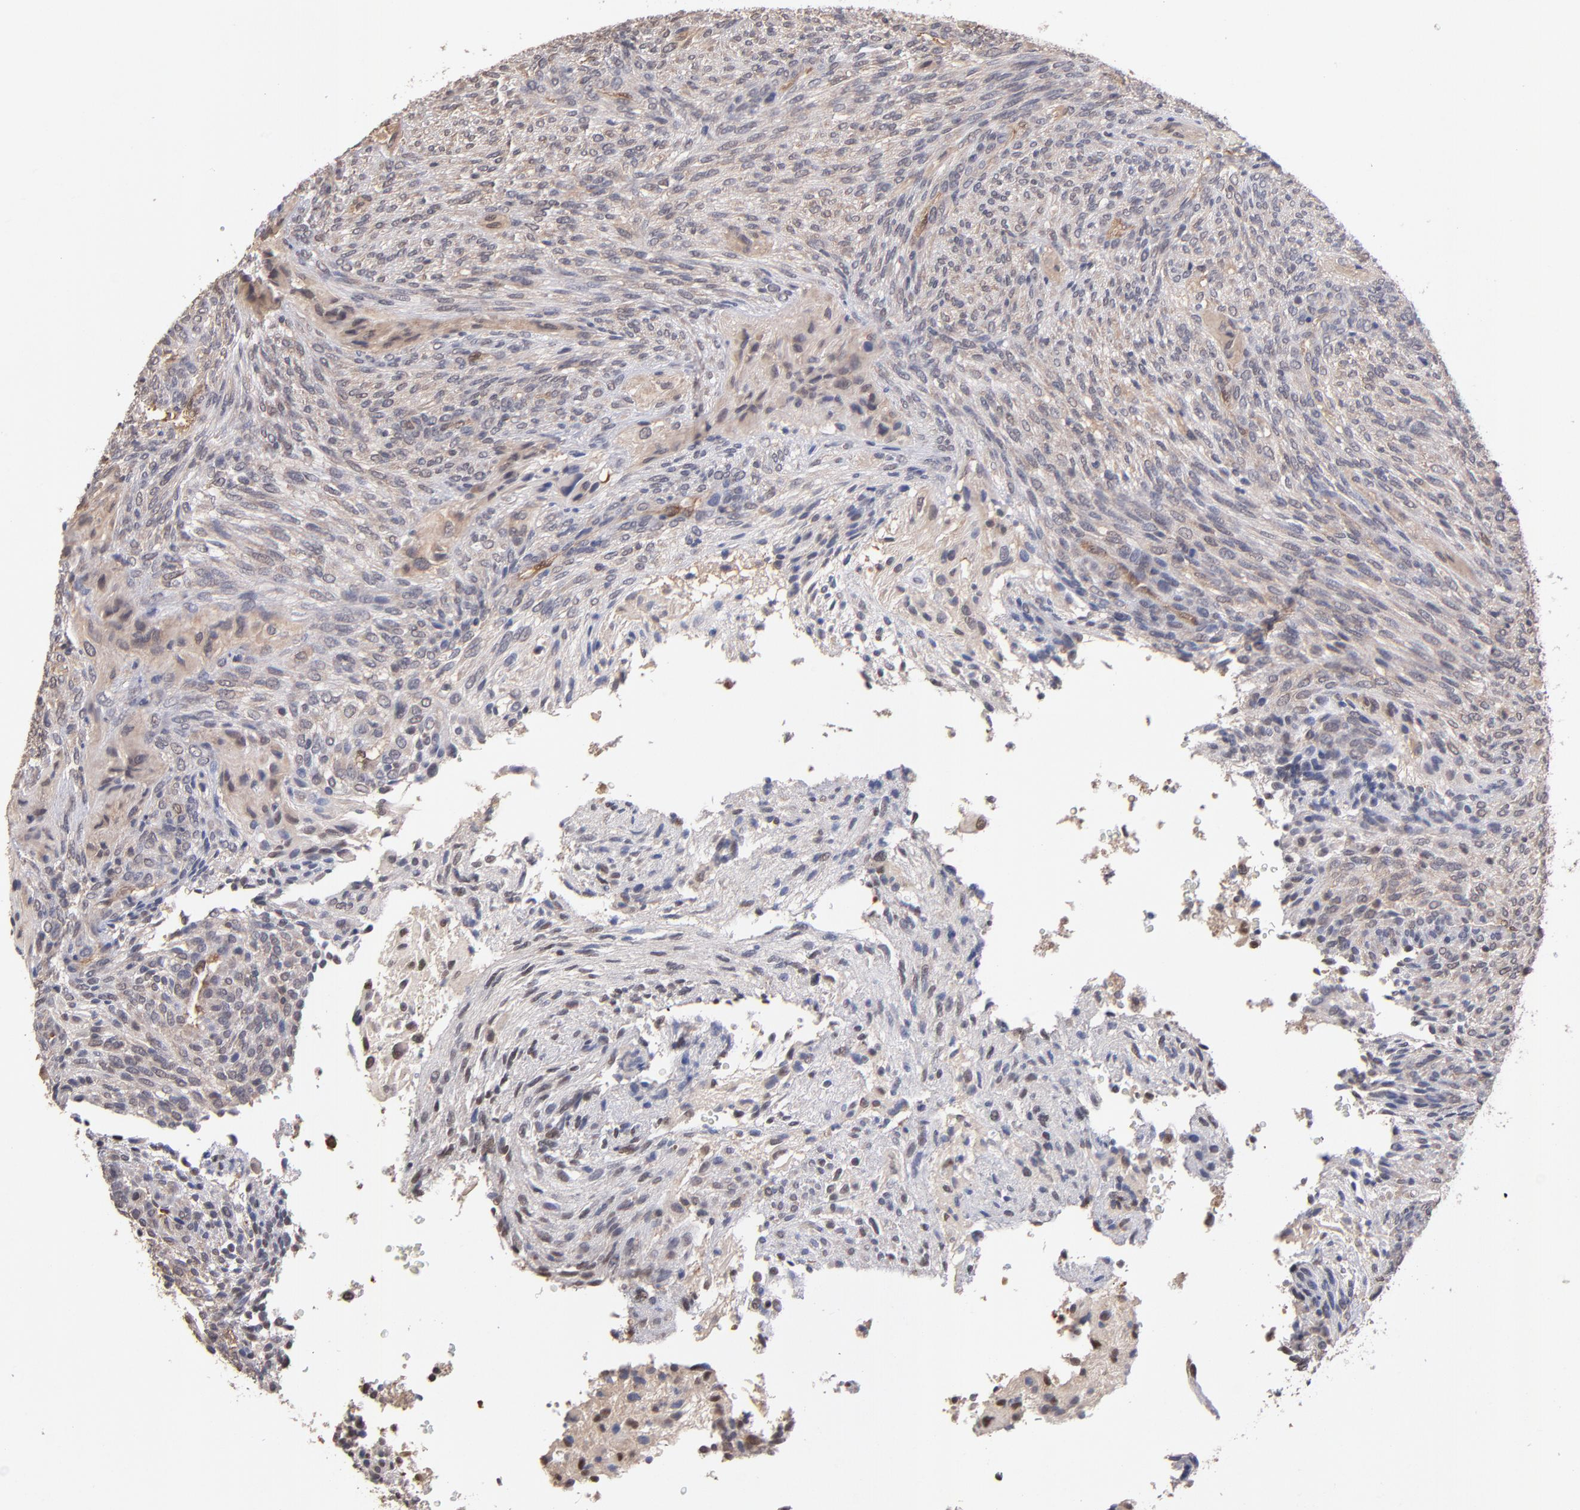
{"staining": {"intensity": "weak", "quantity": "25%-75%", "location": "cytoplasmic/membranous"}, "tissue": "glioma", "cell_type": "Tumor cells", "image_type": "cancer", "snomed": [{"axis": "morphology", "description": "Glioma, malignant, High grade"}, {"axis": "topography", "description": "Cerebral cortex"}], "caption": "Protein staining demonstrates weak cytoplasmic/membranous staining in about 25%-75% of tumor cells in glioma. The protein is stained brown, and the nuclei are stained in blue (DAB (3,3'-diaminobenzidine) IHC with brightfield microscopy, high magnification).", "gene": "PSMD10", "patient": {"sex": "female", "age": 55}}